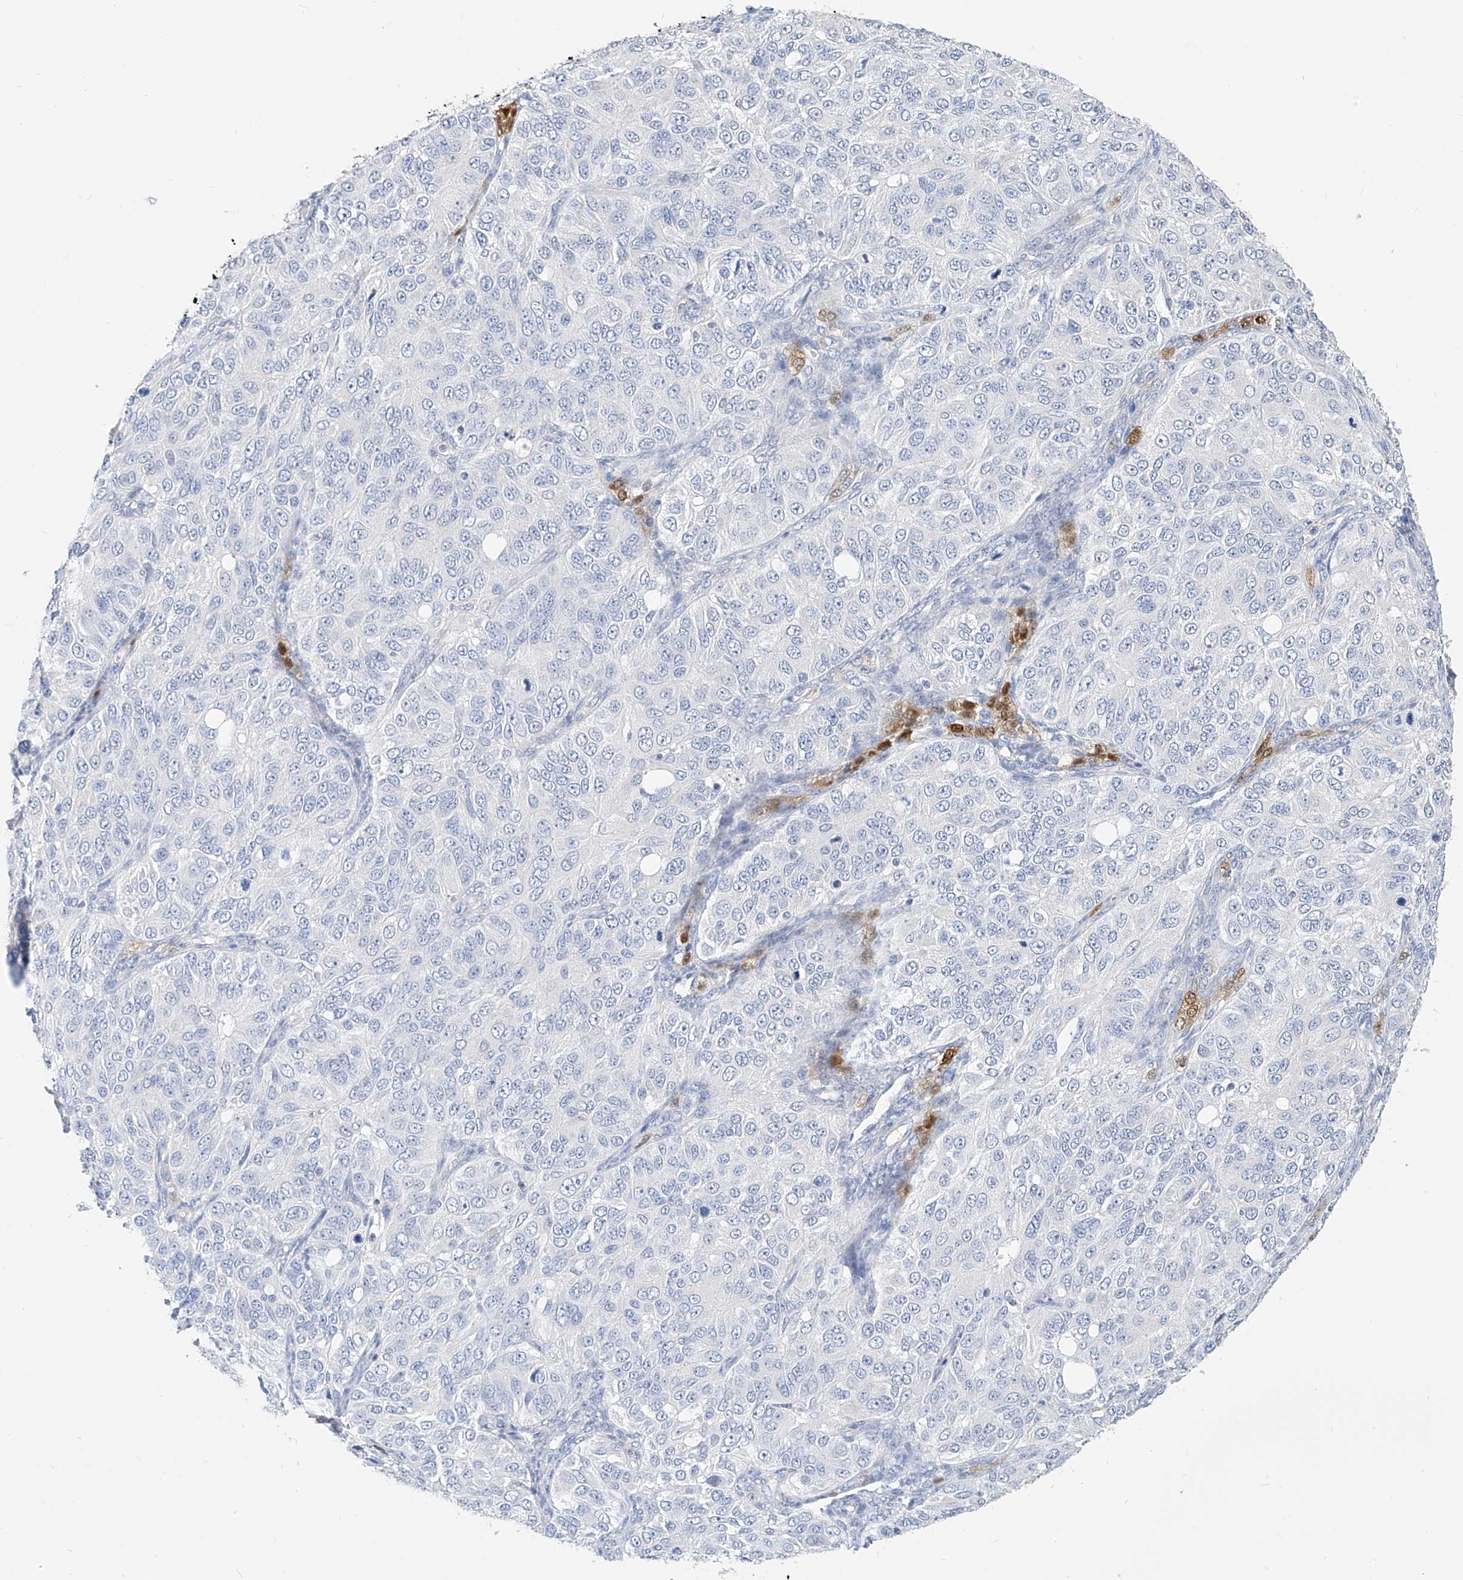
{"staining": {"intensity": "negative", "quantity": "none", "location": "none"}, "tissue": "ovarian cancer", "cell_type": "Tumor cells", "image_type": "cancer", "snomed": [{"axis": "morphology", "description": "Carcinoma, endometroid"}, {"axis": "topography", "description": "Ovary"}], "caption": "Immunohistochemistry photomicrograph of neoplastic tissue: ovarian endometroid carcinoma stained with DAB (3,3'-diaminobenzidine) reveals no significant protein staining in tumor cells.", "gene": "ZZEF1", "patient": {"sex": "female", "age": 51}}